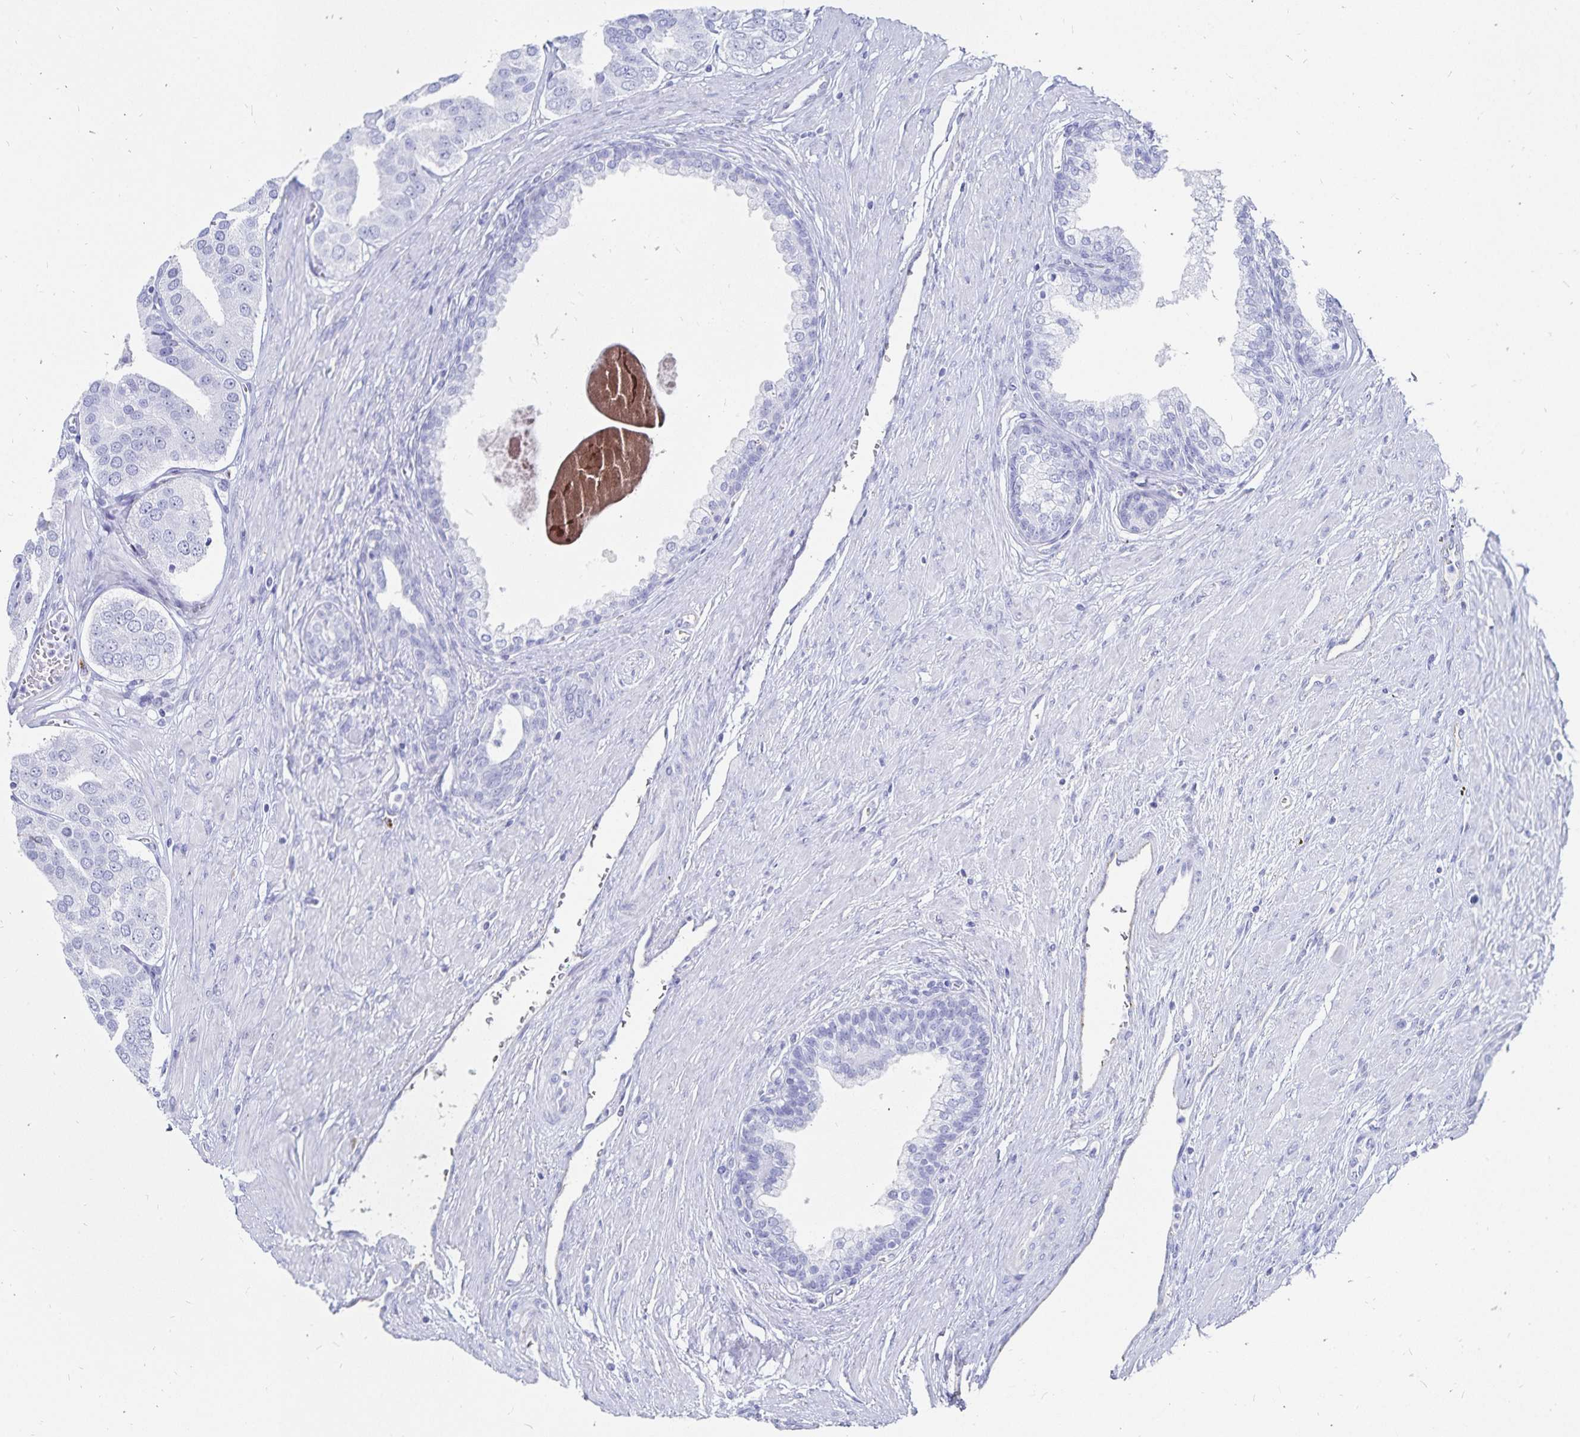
{"staining": {"intensity": "negative", "quantity": "none", "location": "none"}, "tissue": "prostate cancer", "cell_type": "Tumor cells", "image_type": "cancer", "snomed": [{"axis": "morphology", "description": "Adenocarcinoma, High grade"}, {"axis": "topography", "description": "Prostate"}], "caption": "Tumor cells show no significant protein staining in prostate high-grade adenocarcinoma.", "gene": "INSL5", "patient": {"sex": "male", "age": 58}}